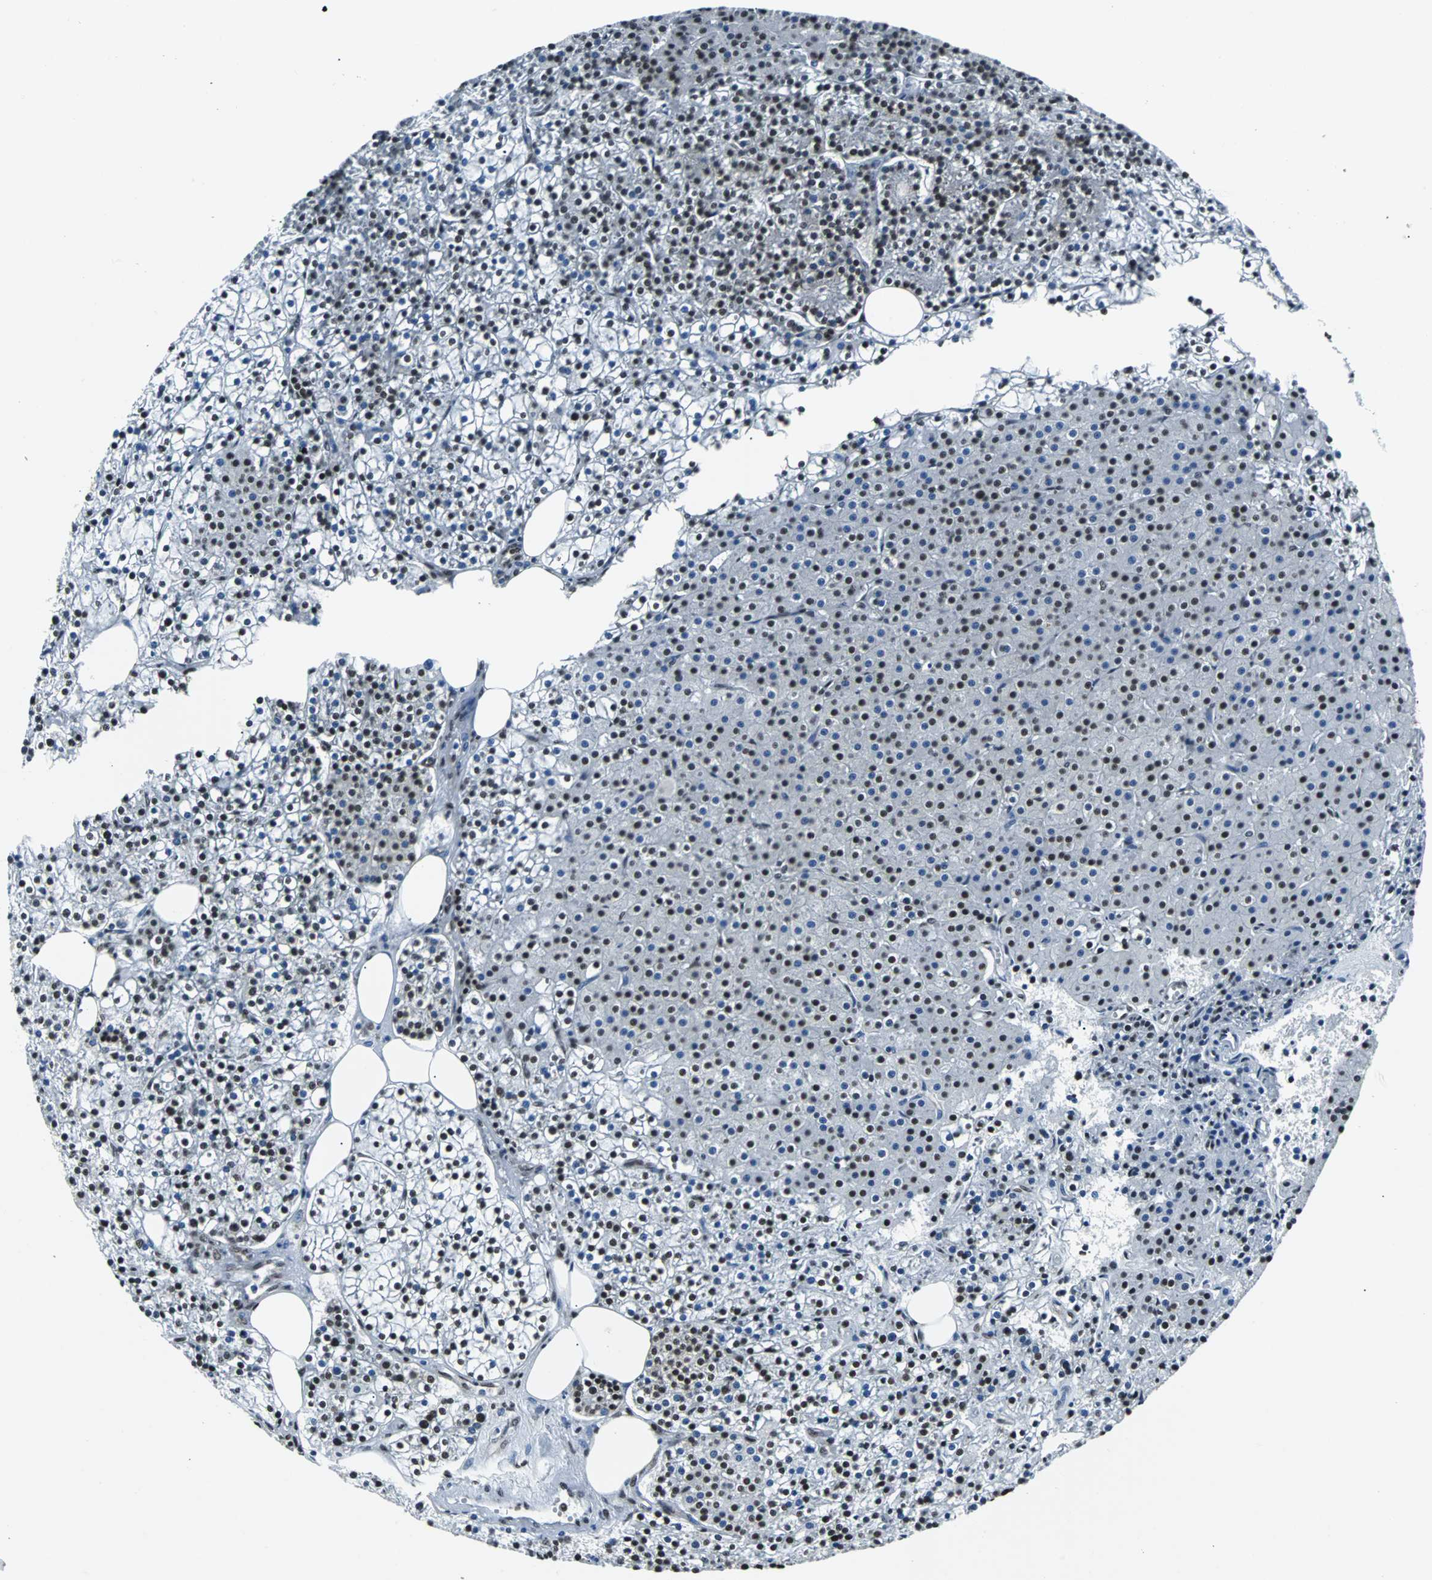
{"staining": {"intensity": "strong", "quantity": "25%-75%", "location": "nuclear"}, "tissue": "parathyroid gland", "cell_type": "Glandular cells", "image_type": "normal", "snomed": [{"axis": "morphology", "description": "Normal tissue, NOS"}, {"axis": "topography", "description": "Parathyroid gland"}], "caption": "About 25%-75% of glandular cells in normal parathyroid gland display strong nuclear protein staining as visualized by brown immunohistochemical staining.", "gene": "FUBP1", "patient": {"sex": "female", "age": 63}}